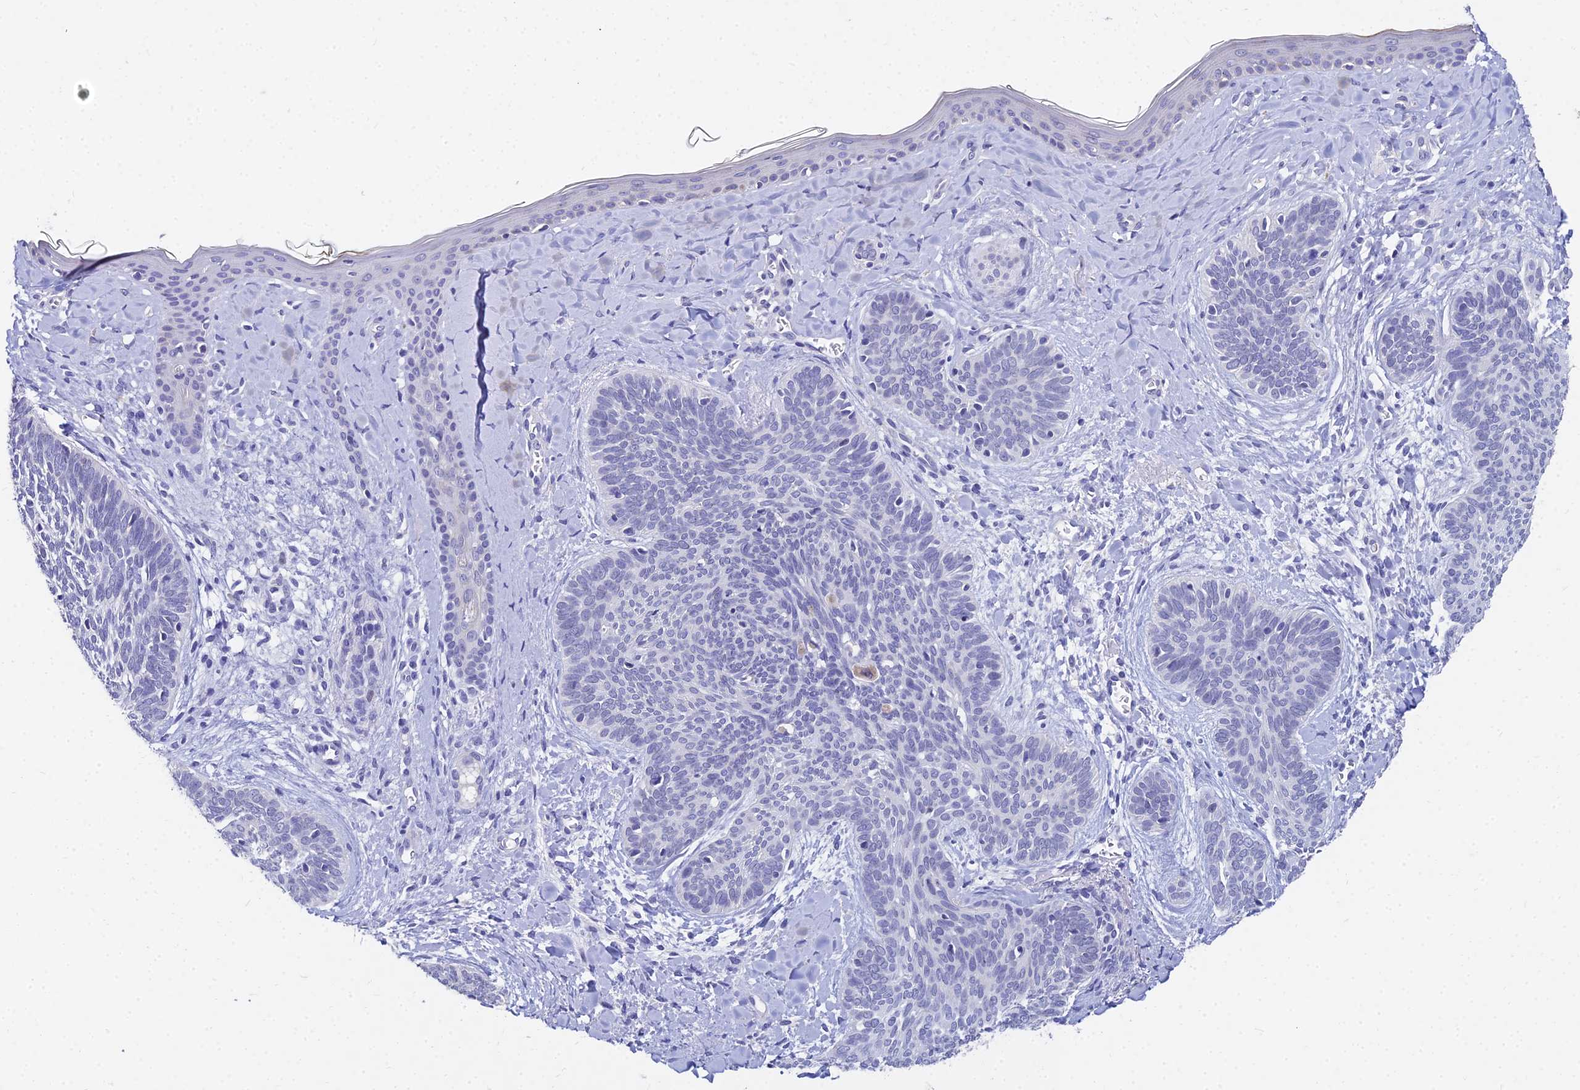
{"staining": {"intensity": "negative", "quantity": "none", "location": "none"}, "tissue": "skin cancer", "cell_type": "Tumor cells", "image_type": "cancer", "snomed": [{"axis": "morphology", "description": "Basal cell carcinoma"}, {"axis": "topography", "description": "Skin"}], "caption": "A histopathology image of basal cell carcinoma (skin) stained for a protein exhibits no brown staining in tumor cells.", "gene": "NPY", "patient": {"sex": "female", "age": 81}}